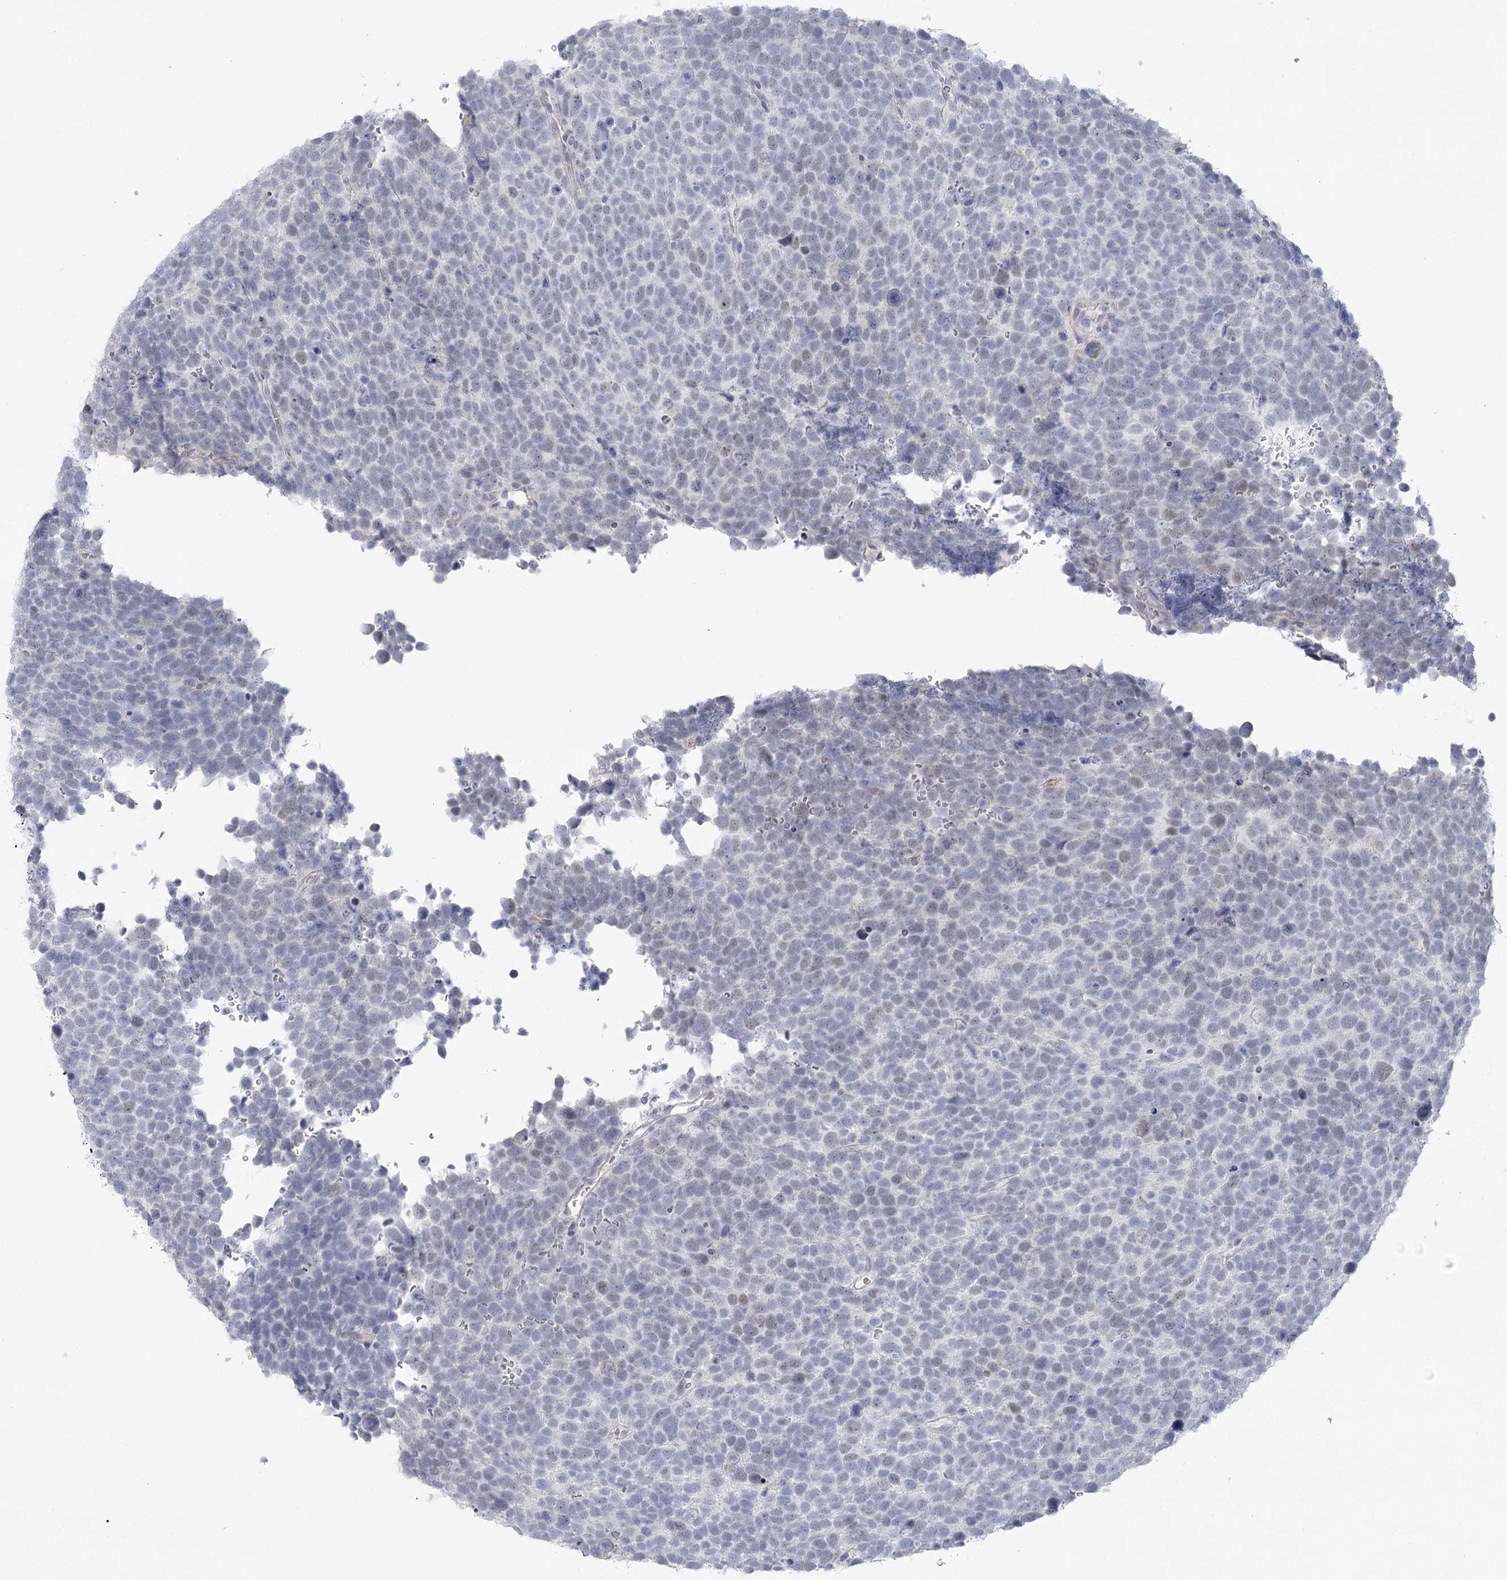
{"staining": {"intensity": "negative", "quantity": "none", "location": "none"}, "tissue": "urothelial cancer", "cell_type": "Tumor cells", "image_type": "cancer", "snomed": [{"axis": "morphology", "description": "Urothelial carcinoma, High grade"}, {"axis": "topography", "description": "Urinary bladder"}], "caption": "Immunohistochemistry (IHC) histopathology image of urothelial carcinoma (high-grade) stained for a protein (brown), which reveals no staining in tumor cells.", "gene": "FAM76B", "patient": {"sex": "female", "age": 82}}